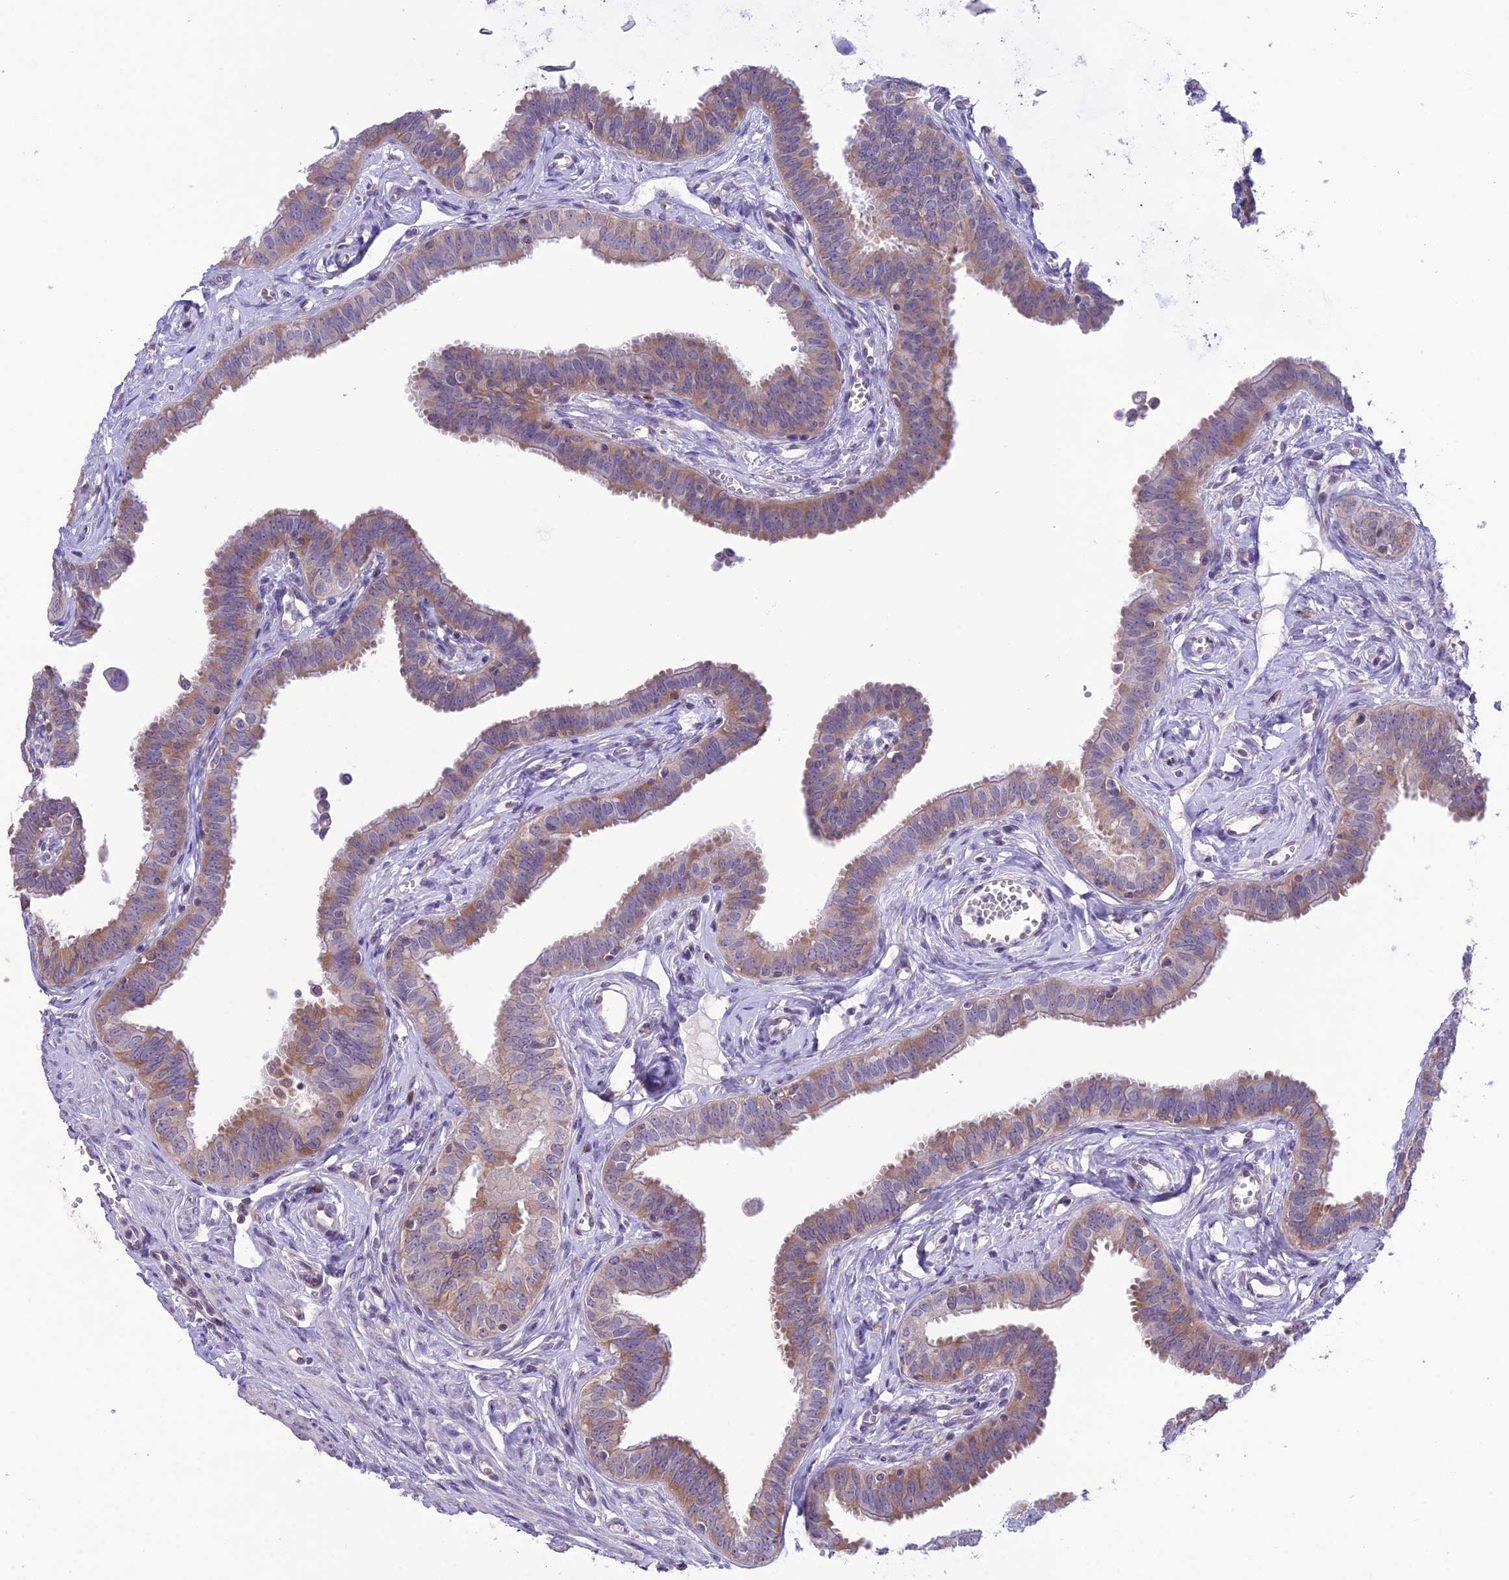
{"staining": {"intensity": "moderate", "quantity": "25%-75%", "location": "cytoplasmic/membranous"}, "tissue": "fallopian tube", "cell_type": "Glandular cells", "image_type": "normal", "snomed": [{"axis": "morphology", "description": "Normal tissue, NOS"}, {"axis": "morphology", "description": "Carcinoma, NOS"}, {"axis": "topography", "description": "Fallopian tube"}, {"axis": "topography", "description": "Ovary"}], "caption": "Immunohistochemistry of unremarkable fallopian tube reveals medium levels of moderate cytoplasmic/membranous positivity in approximately 25%-75% of glandular cells. Using DAB (brown) and hematoxylin (blue) stains, captured at high magnification using brightfield microscopy.", "gene": "RPS26", "patient": {"sex": "female", "age": 59}}